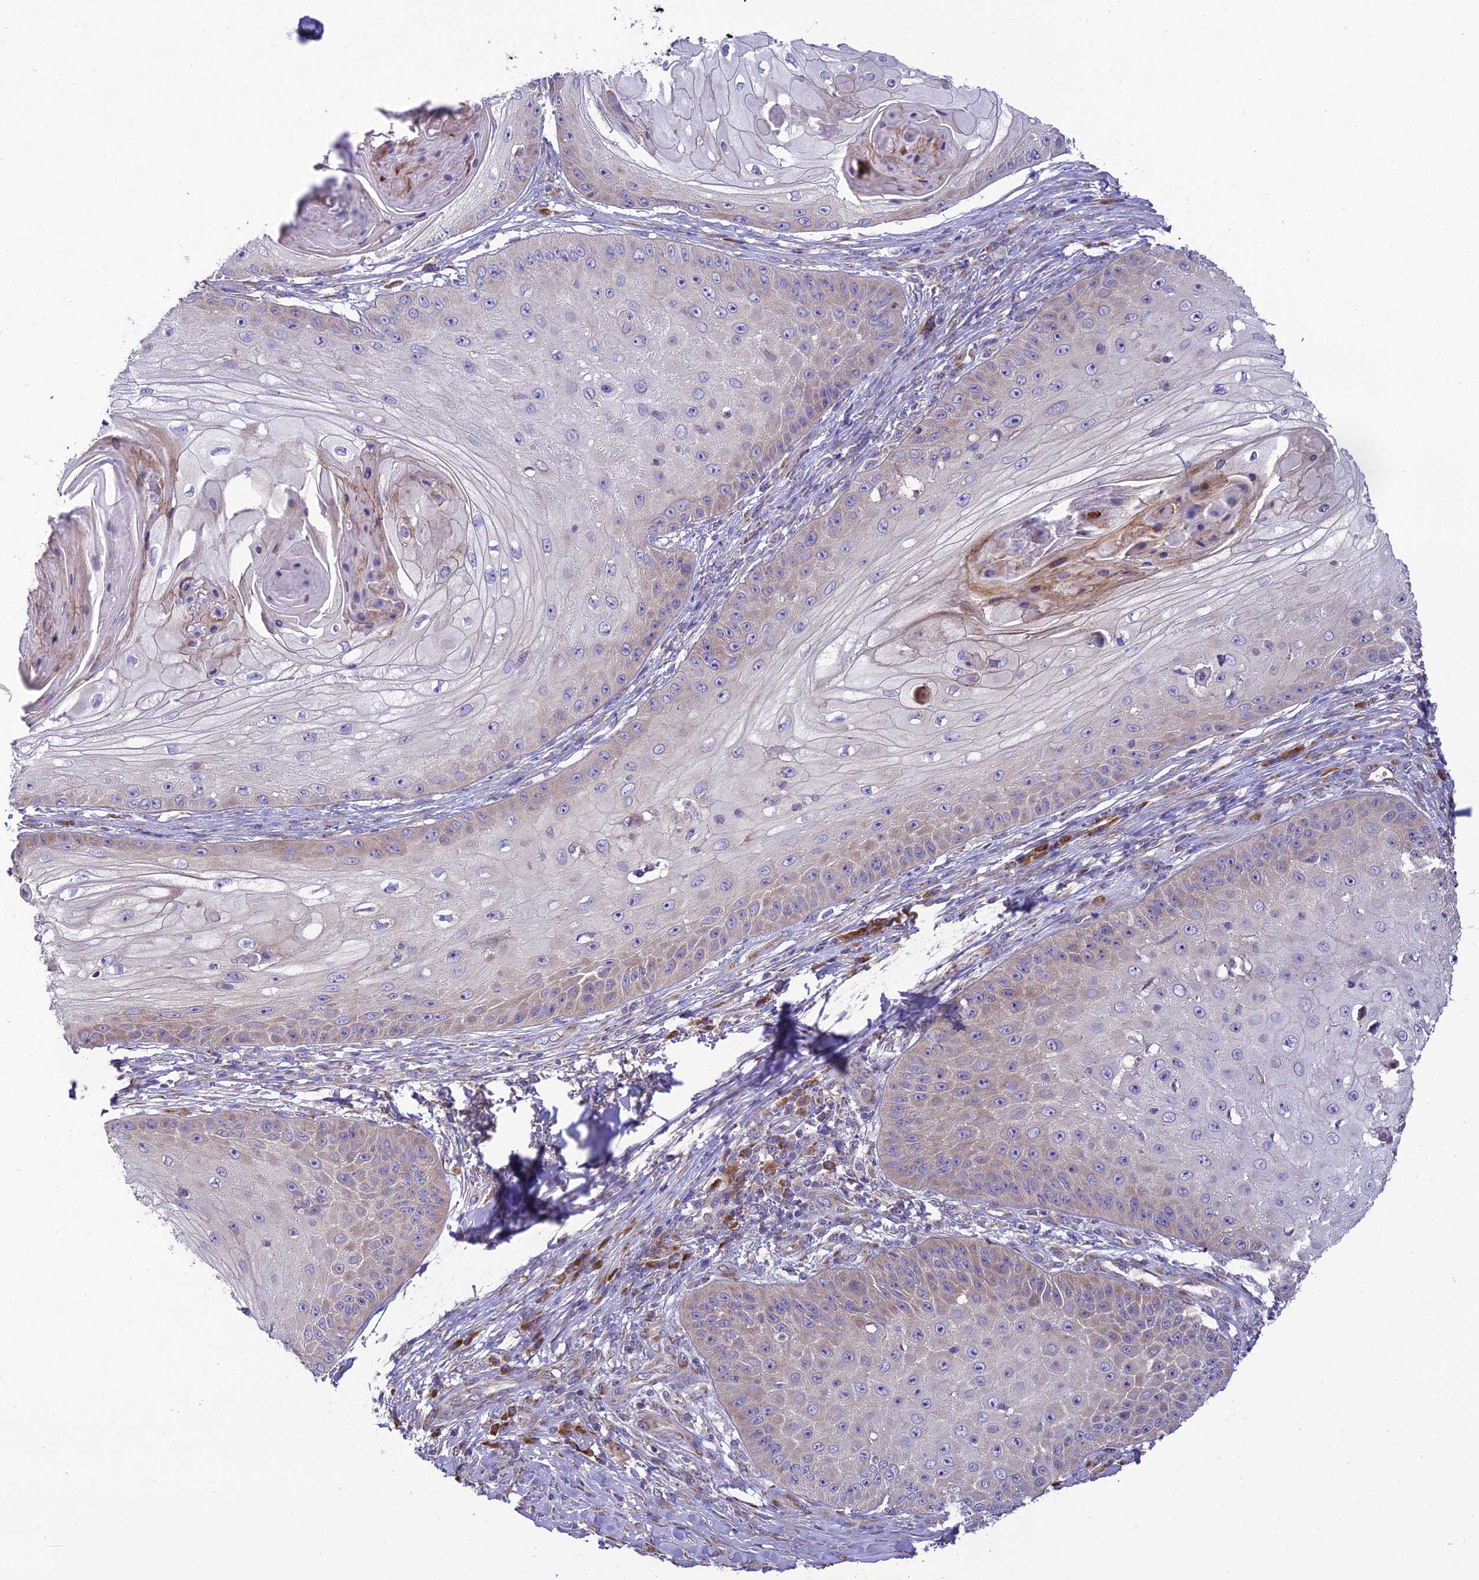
{"staining": {"intensity": "weak", "quantity": "25%-75%", "location": "cytoplasmic/membranous"}, "tissue": "skin cancer", "cell_type": "Tumor cells", "image_type": "cancer", "snomed": [{"axis": "morphology", "description": "Squamous cell carcinoma, NOS"}, {"axis": "topography", "description": "Skin"}], "caption": "Immunohistochemical staining of human skin squamous cell carcinoma shows weak cytoplasmic/membranous protein positivity in about 25%-75% of tumor cells.", "gene": "CLCN7", "patient": {"sex": "male", "age": 70}}